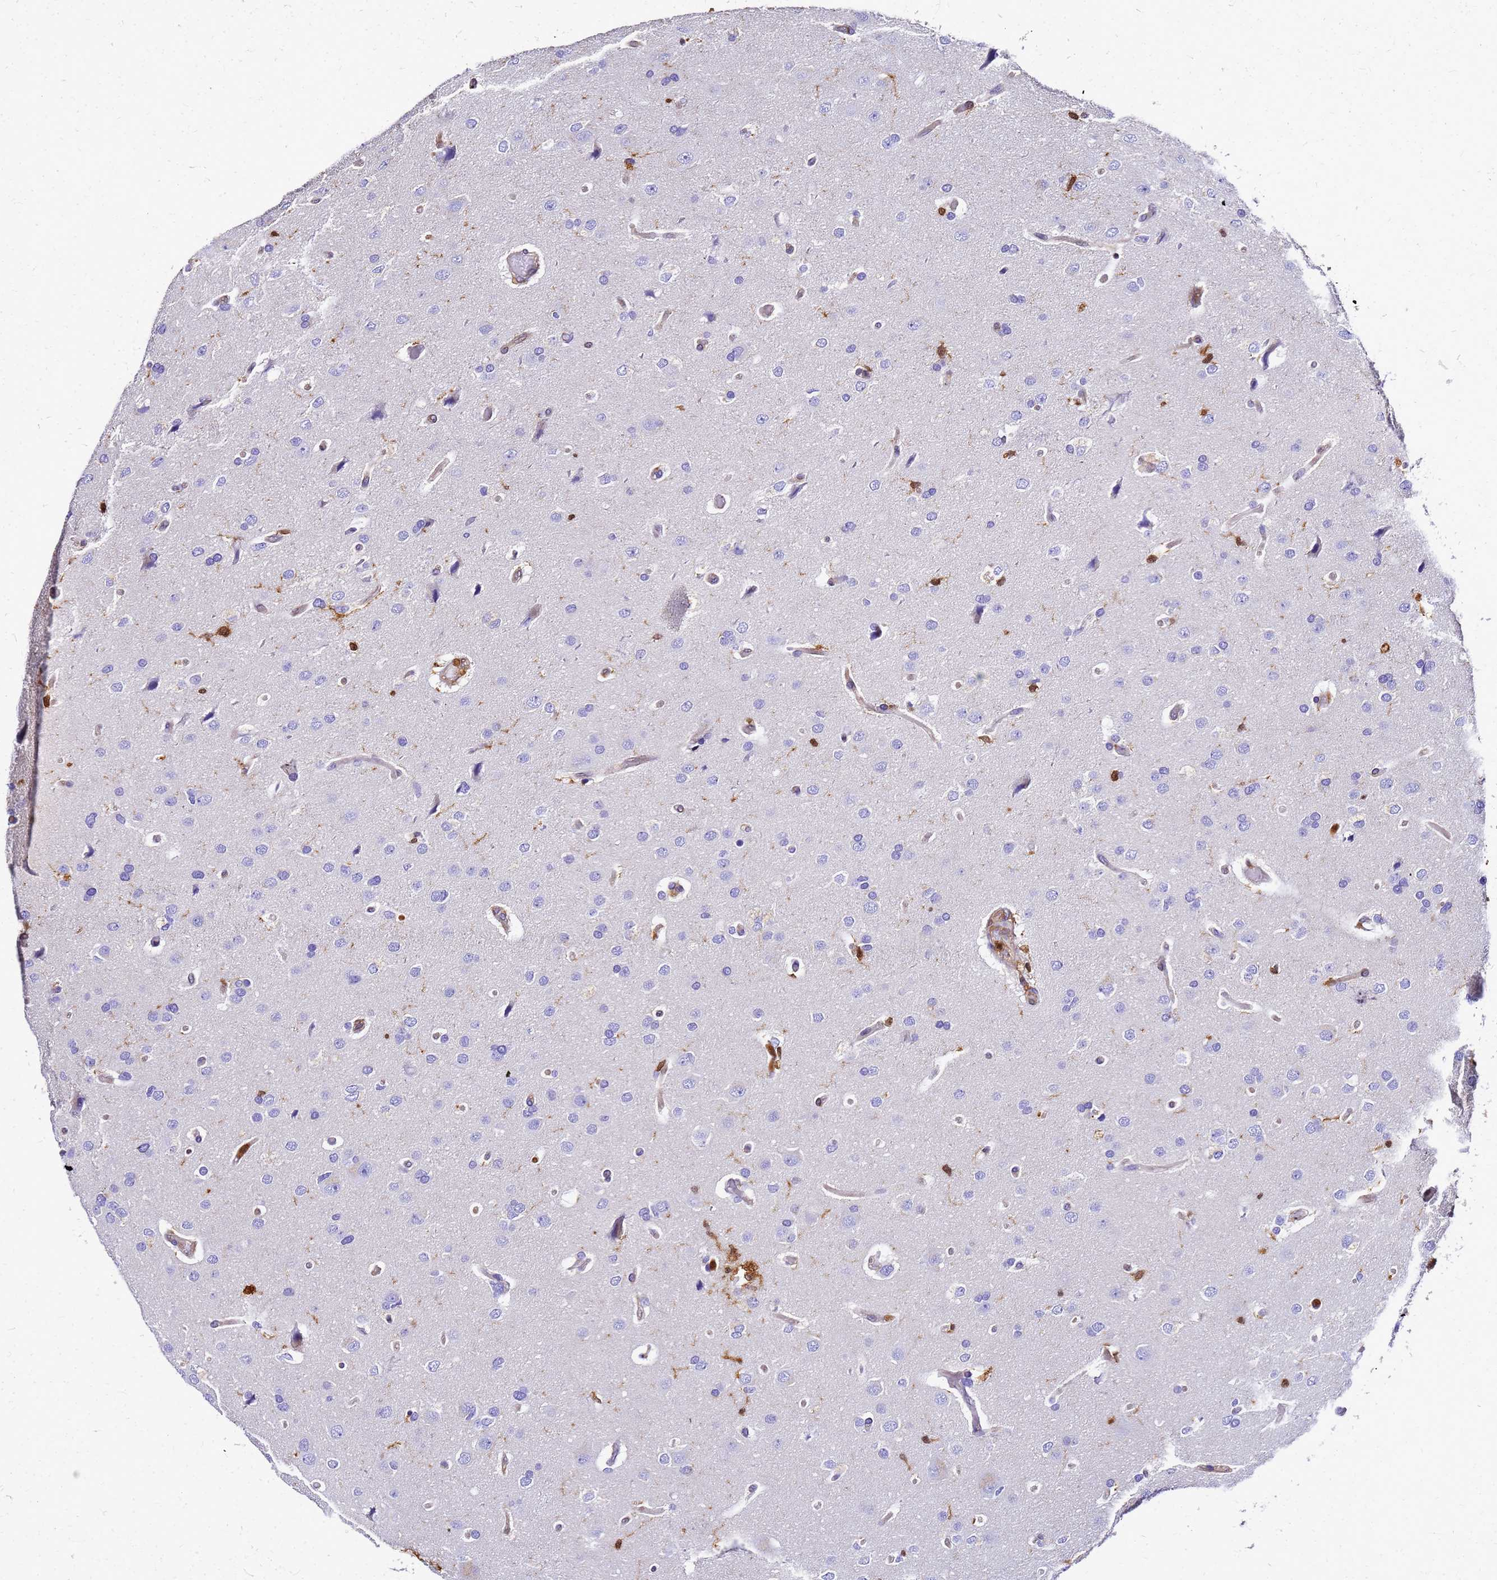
{"staining": {"intensity": "negative", "quantity": "none", "location": "none"}, "tissue": "glioma", "cell_type": "Tumor cells", "image_type": "cancer", "snomed": [{"axis": "morphology", "description": "Glioma, malignant, High grade"}, {"axis": "topography", "description": "Brain"}], "caption": "This is an immunohistochemistry (IHC) micrograph of glioma. There is no staining in tumor cells.", "gene": "S100A11", "patient": {"sex": "male", "age": 77}}